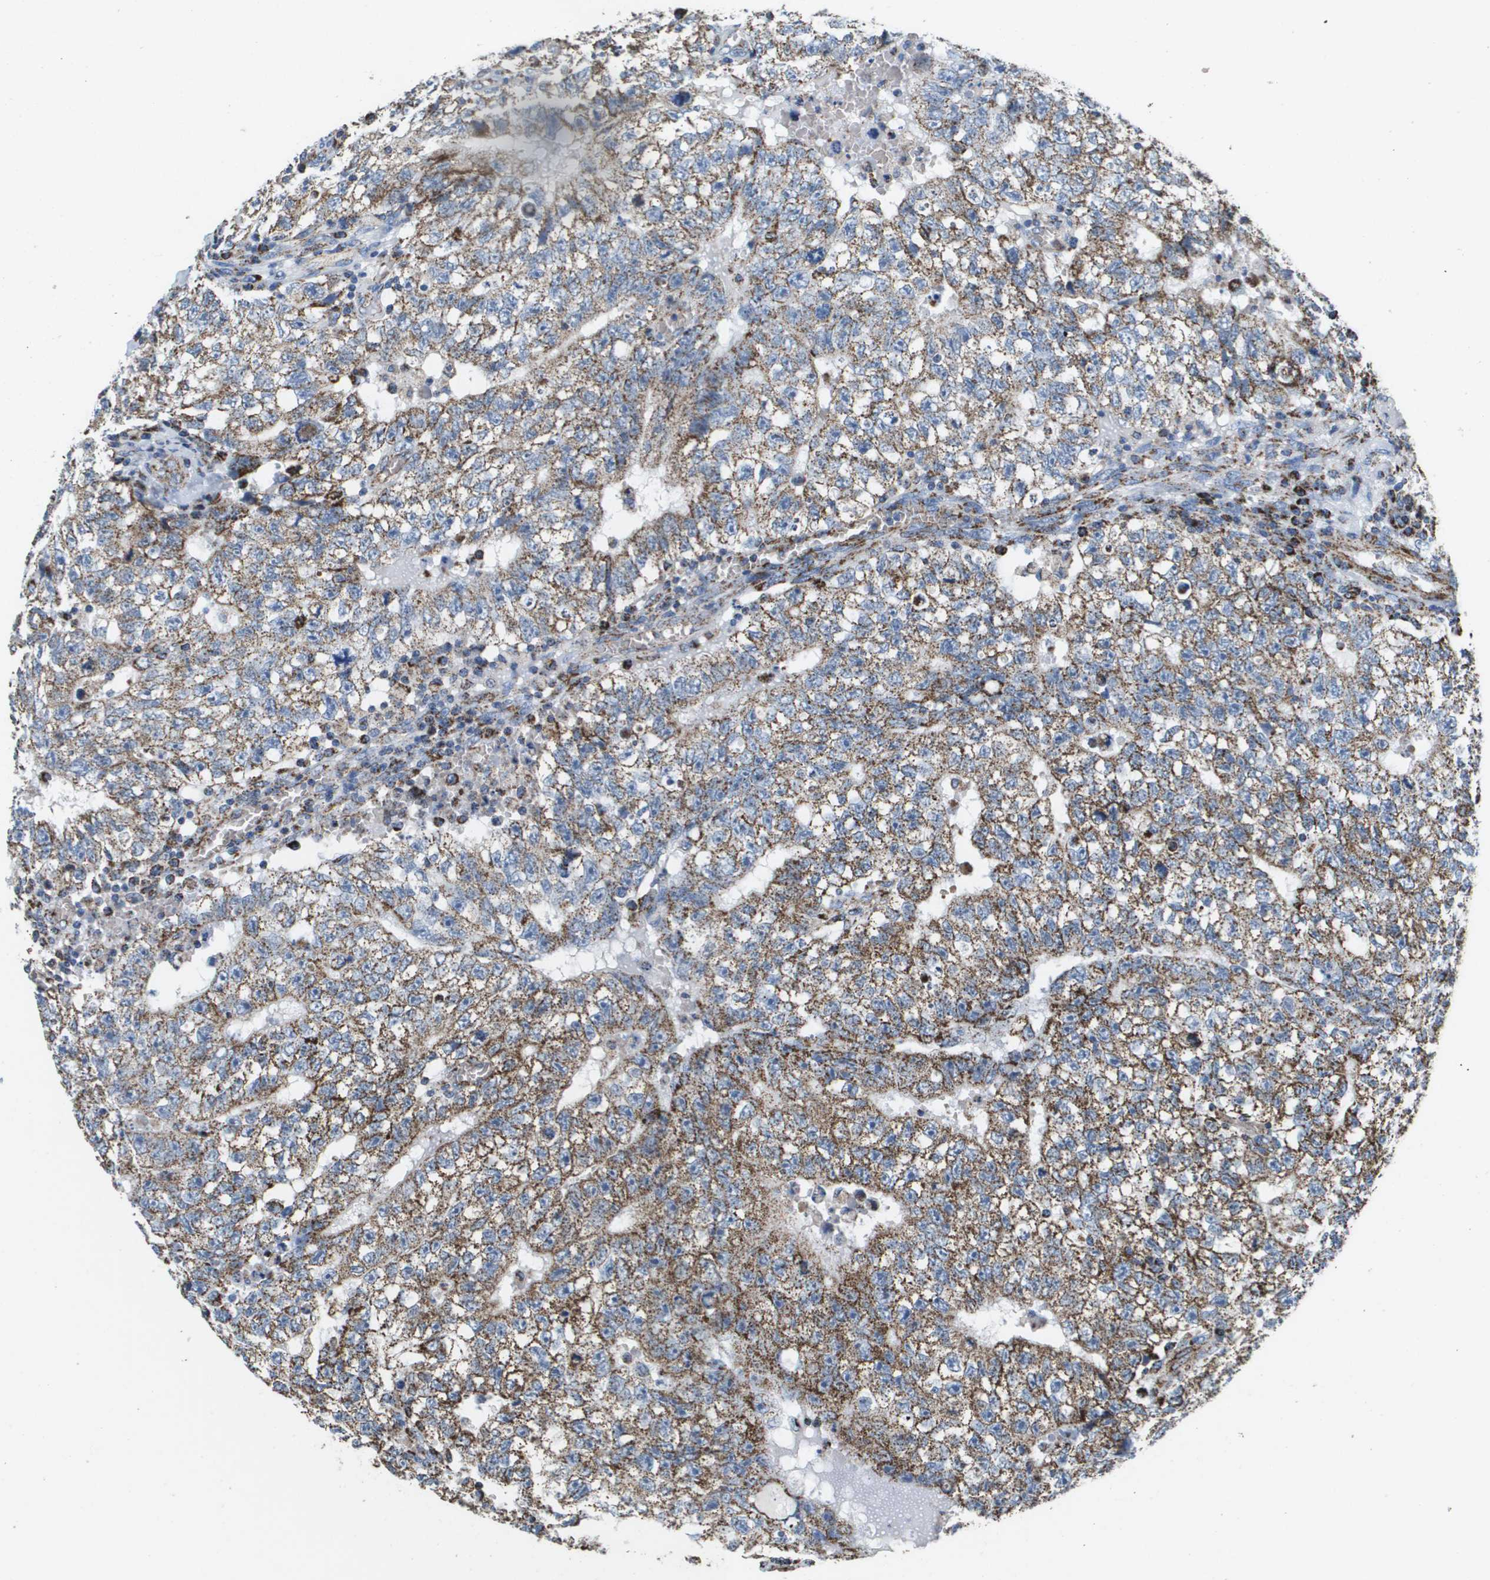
{"staining": {"intensity": "moderate", "quantity": ">75%", "location": "cytoplasmic/membranous"}, "tissue": "testis cancer", "cell_type": "Tumor cells", "image_type": "cancer", "snomed": [{"axis": "morphology", "description": "Seminoma, NOS"}, {"axis": "morphology", "description": "Carcinoma, Embryonal, NOS"}, {"axis": "topography", "description": "Testis"}], "caption": "There is medium levels of moderate cytoplasmic/membranous positivity in tumor cells of embryonal carcinoma (testis), as demonstrated by immunohistochemical staining (brown color).", "gene": "ATP5F1B", "patient": {"sex": "male", "age": 38}}